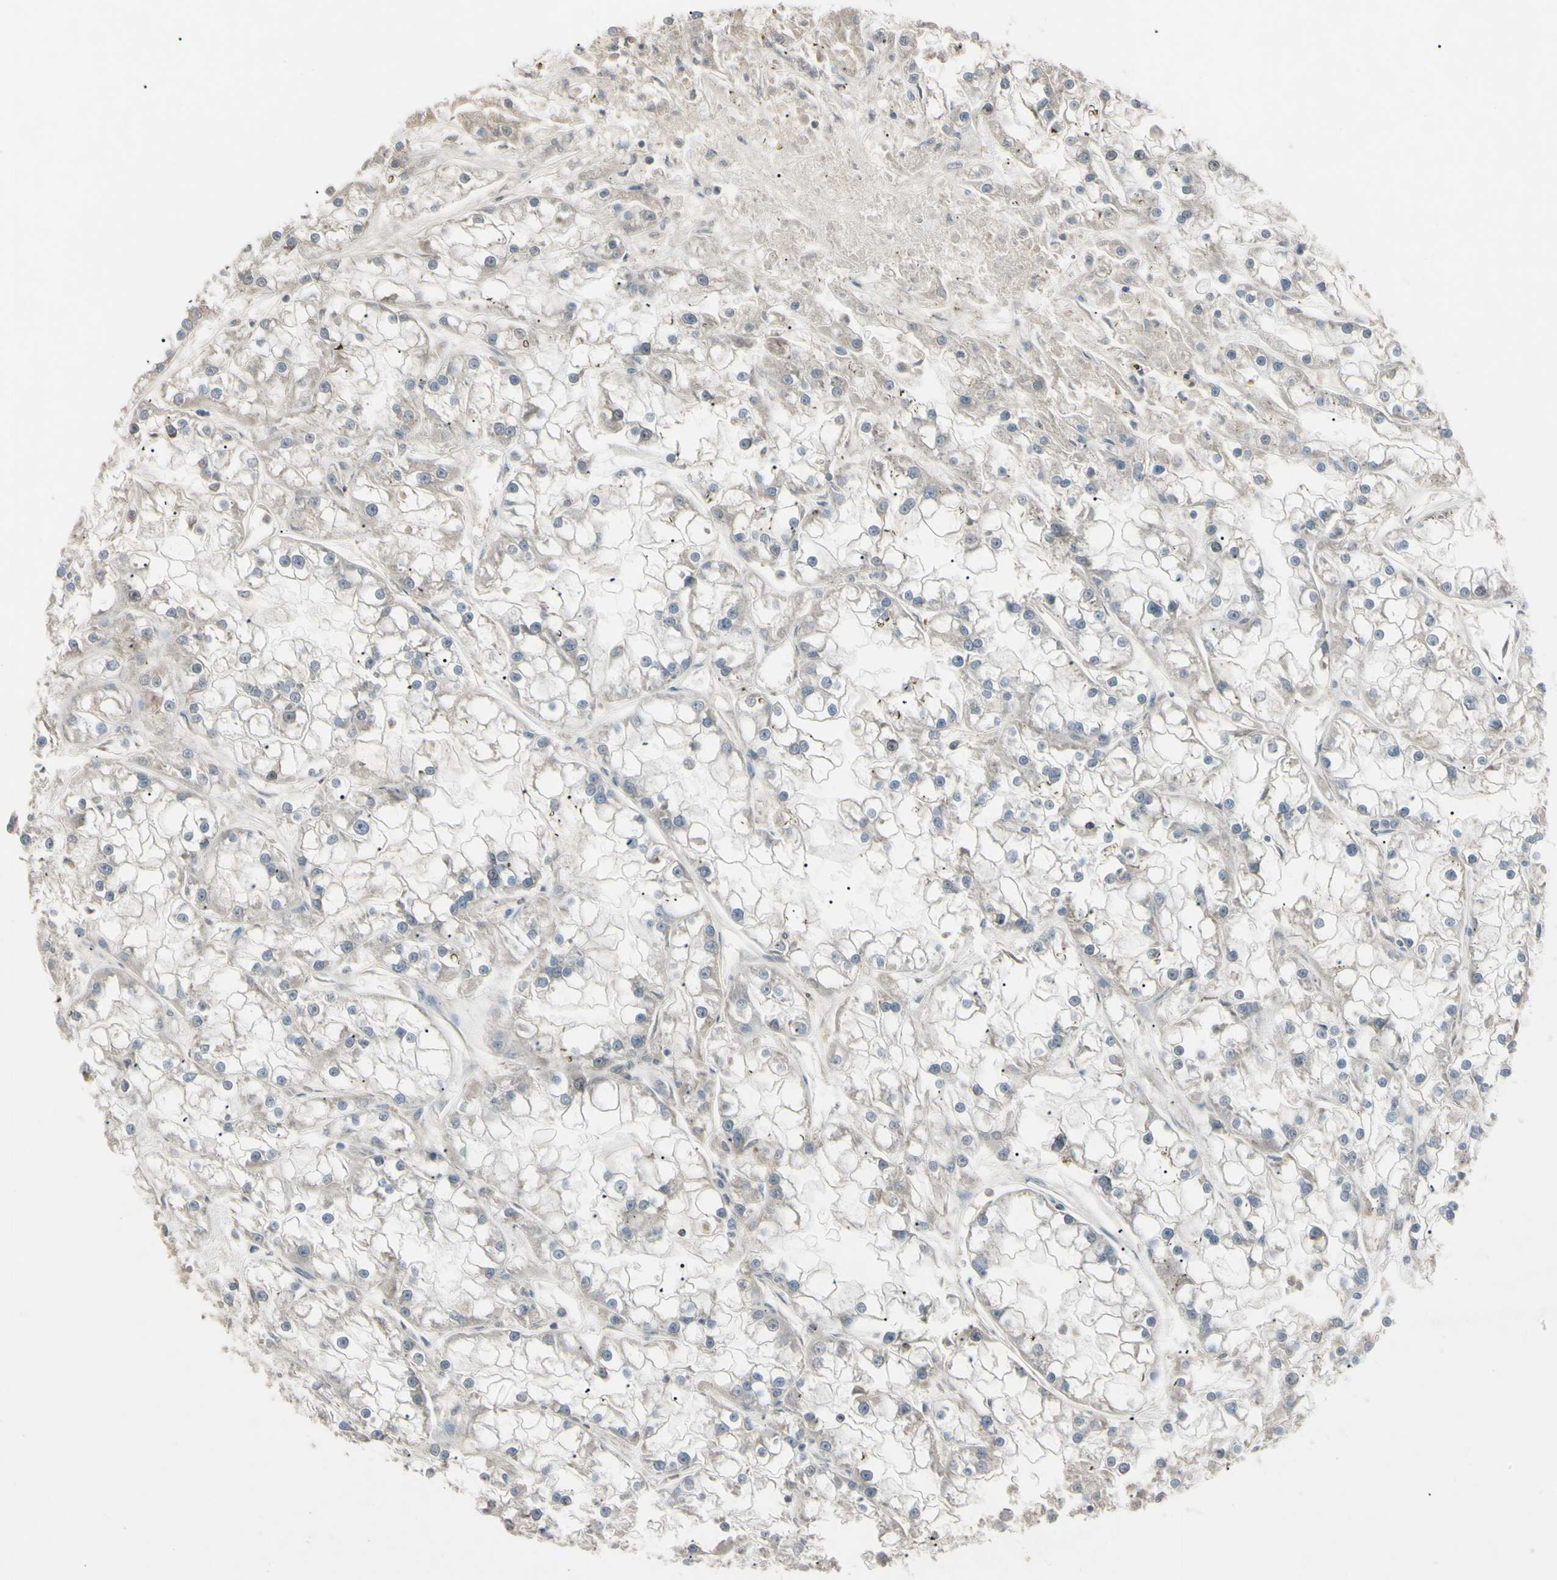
{"staining": {"intensity": "weak", "quantity": "25%-75%", "location": "cytoplasmic/membranous"}, "tissue": "renal cancer", "cell_type": "Tumor cells", "image_type": "cancer", "snomed": [{"axis": "morphology", "description": "Adenocarcinoma, NOS"}, {"axis": "topography", "description": "Kidney"}], "caption": "A micrograph of human renal cancer (adenocarcinoma) stained for a protein exhibits weak cytoplasmic/membranous brown staining in tumor cells.", "gene": "PIAS4", "patient": {"sex": "female", "age": 52}}